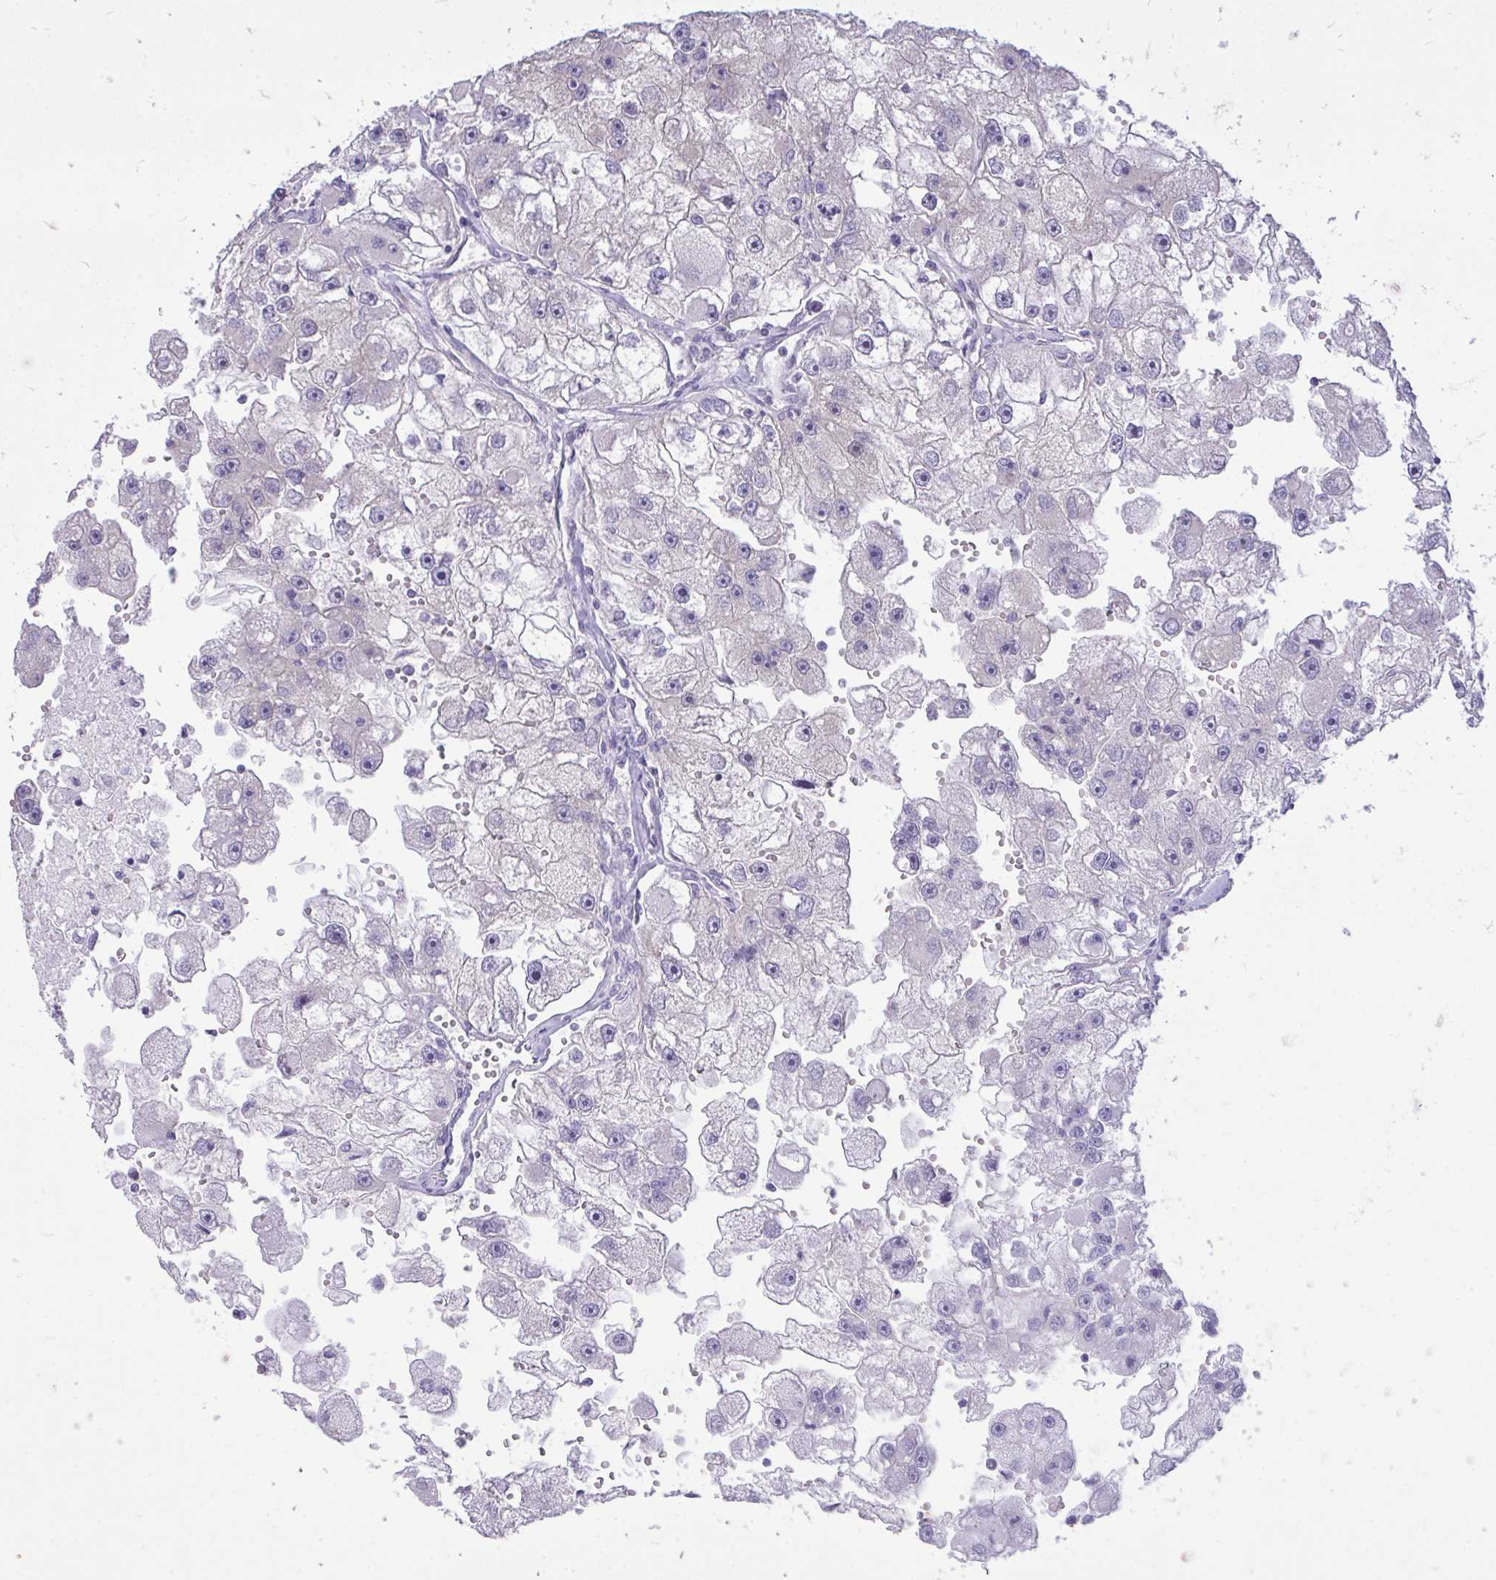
{"staining": {"intensity": "negative", "quantity": "none", "location": "none"}, "tissue": "renal cancer", "cell_type": "Tumor cells", "image_type": "cancer", "snomed": [{"axis": "morphology", "description": "Adenocarcinoma, NOS"}, {"axis": "topography", "description": "Kidney"}], "caption": "Renal adenocarcinoma was stained to show a protein in brown. There is no significant expression in tumor cells.", "gene": "SPTBN2", "patient": {"sex": "male", "age": 63}}